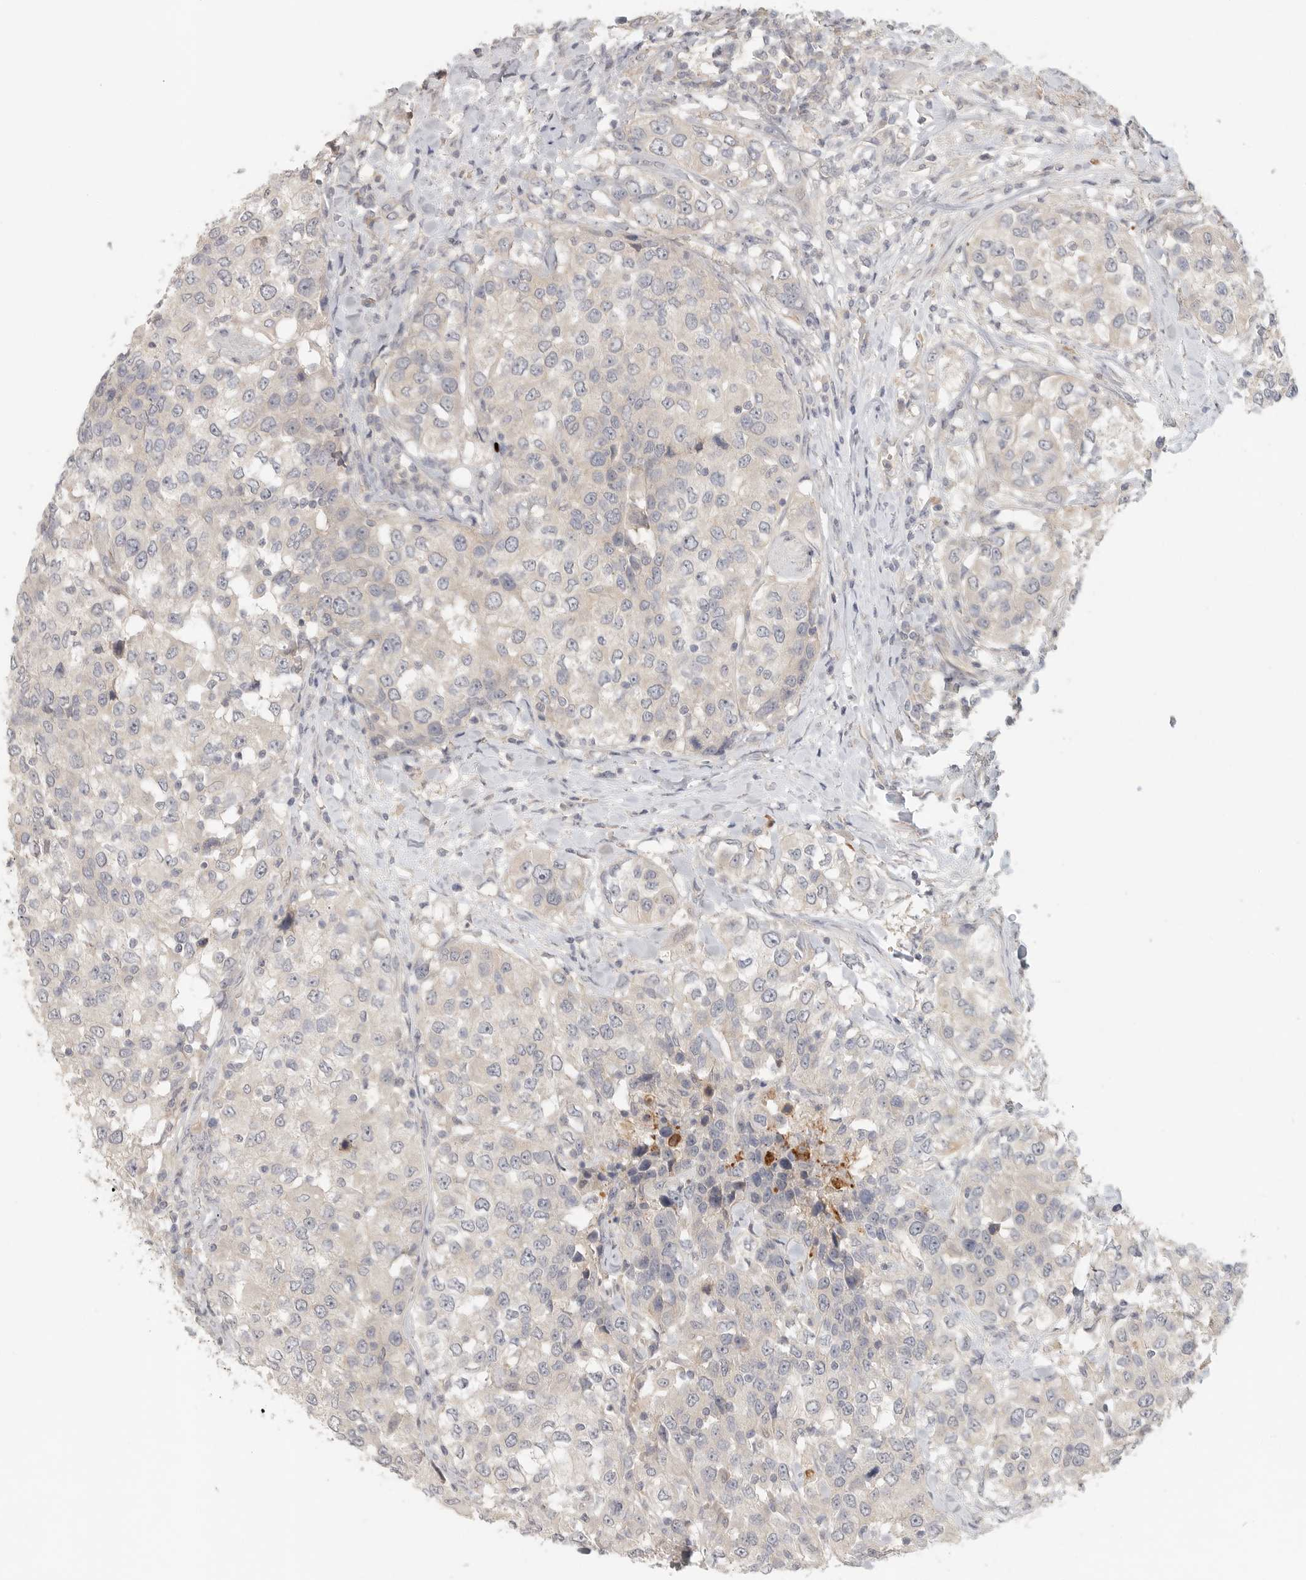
{"staining": {"intensity": "negative", "quantity": "none", "location": "none"}, "tissue": "urothelial cancer", "cell_type": "Tumor cells", "image_type": "cancer", "snomed": [{"axis": "morphology", "description": "Urothelial carcinoma, High grade"}, {"axis": "topography", "description": "Urinary bladder"}], "caption": "Immunohistochemistry histopathology image of human urothelial carcinoma (high-grade) stained for a protein (brown), which exhibits no positivity in tumor cells.", "gene": "HDAC6", "patient": {"sex": "female", "age": 80}}